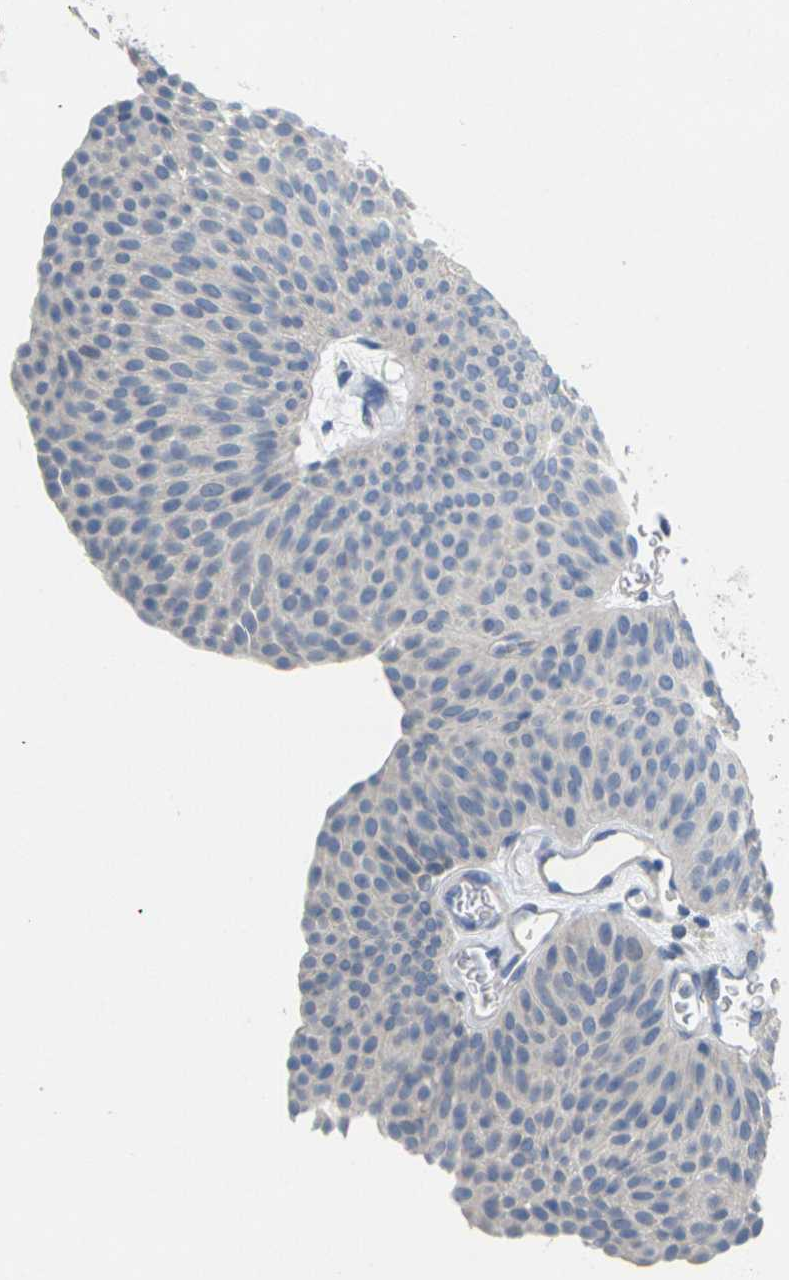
{"staining": {"intensity": "negative", "quantity": "none", "location": "none"}, "tissue": "urothelial cancer", "cell_type": "Tumor cells", "image_type": "cancer", "snomed": [{"axis": "morphology", "description": "Urothelial carcinoma, Low grade"}, {"axis": "topography", "description": "Urinary bladder"}], "caption": "Tumor cells show no significant protein staining in low-grade urothelial carcinoma.", "gene": "TNNI3", "patient": {"sex": "female", "age": 60}}